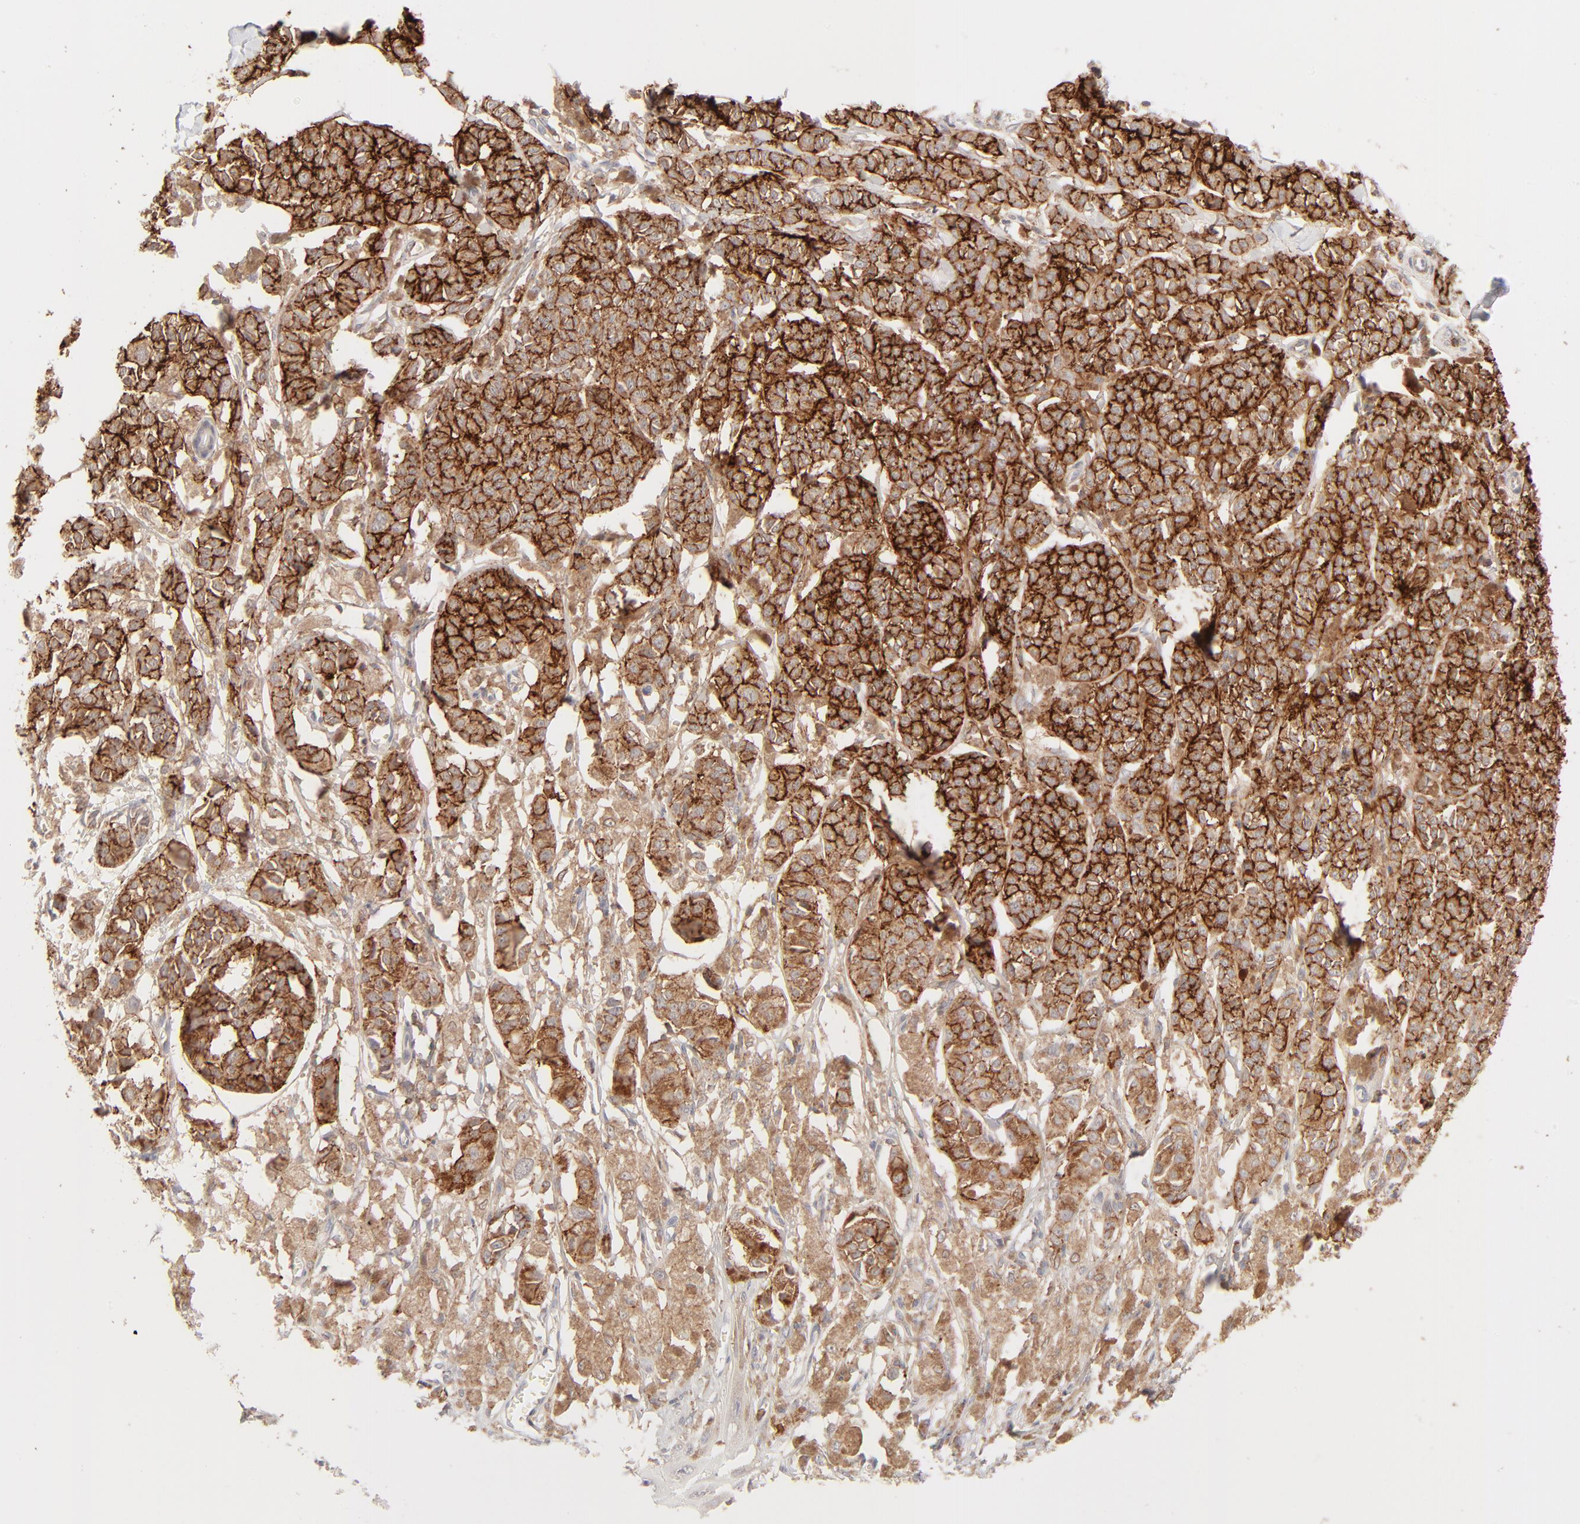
{"staining": {"intensity": "strong", "quantity": ">75%", "location": "cytoplasmic/membranous"}, "tissue": "melanoma", "cell_type": "Tumor cells", "image_type": "cancer", "snomed": [{"axis": "morphology", "description": "Malignant melanoma, NOS"}, {"axis": "topography", "description": "Skin"}], "caption": "Protein expression analysis of malignant melanoma displays strong cytoplasmic/membranous positivity in about >75% of tumor cells.", "gene": "CSPG4", "patient": {"sex": "male", "age": 76}}